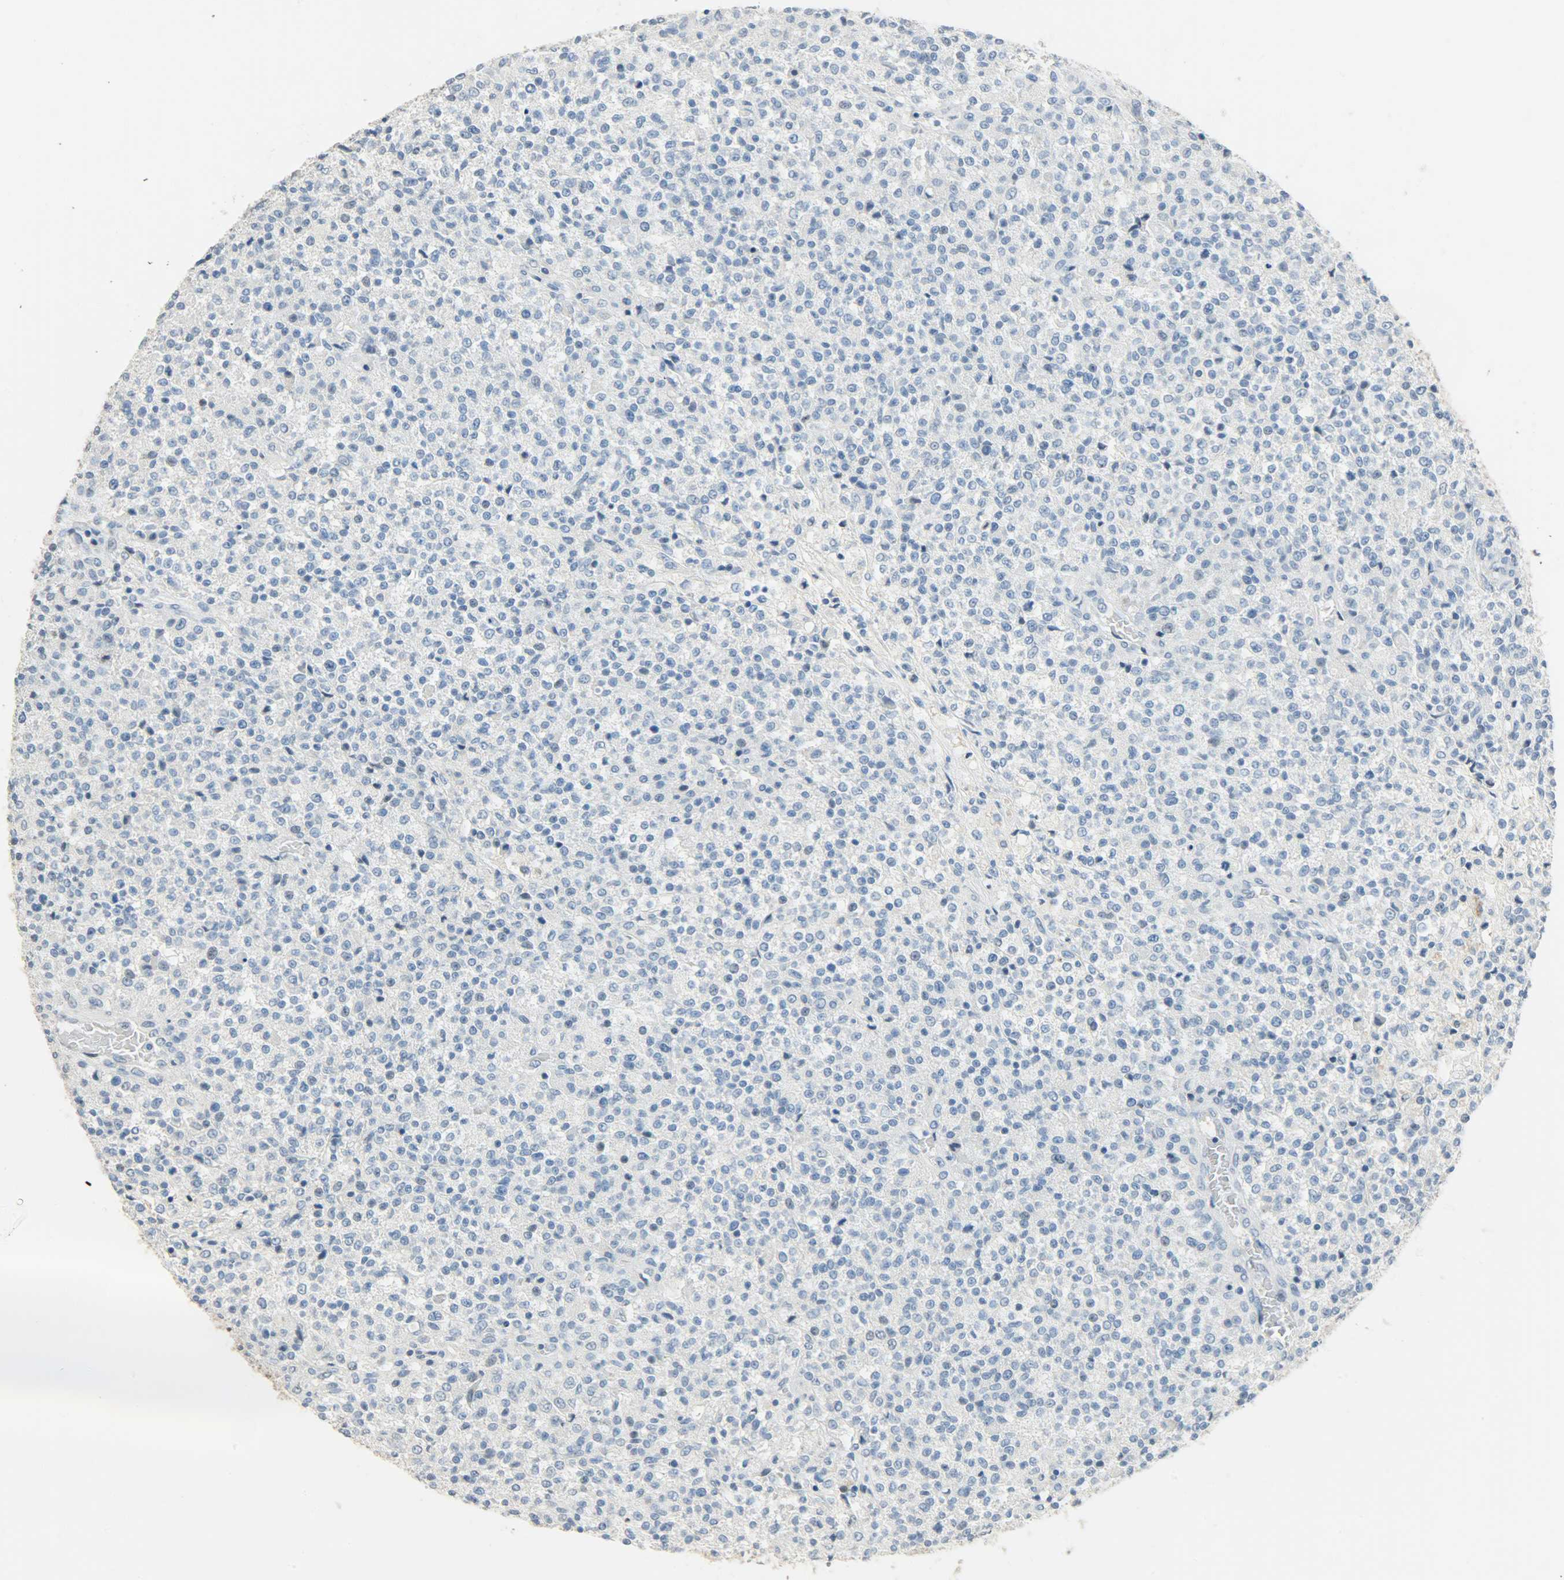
{"staining": {"intensity": "negative", "quantity": "none", "location": "none"}, "tissue": "testis cancer", "cell_type": "Tumor cells", "image_type": "cancer", "snomed": [{"axis": "morphology", "description": "Seminoma, NOS"}, {"axis": "topography", "description": "Testis"}], "caption": "DAB immunohistochemical staining of seminoma (testis) demonstrates no significant staining in tumor cells.", "gene": "DNAJB6", "patient": {"sex": "male", "age": 59}}